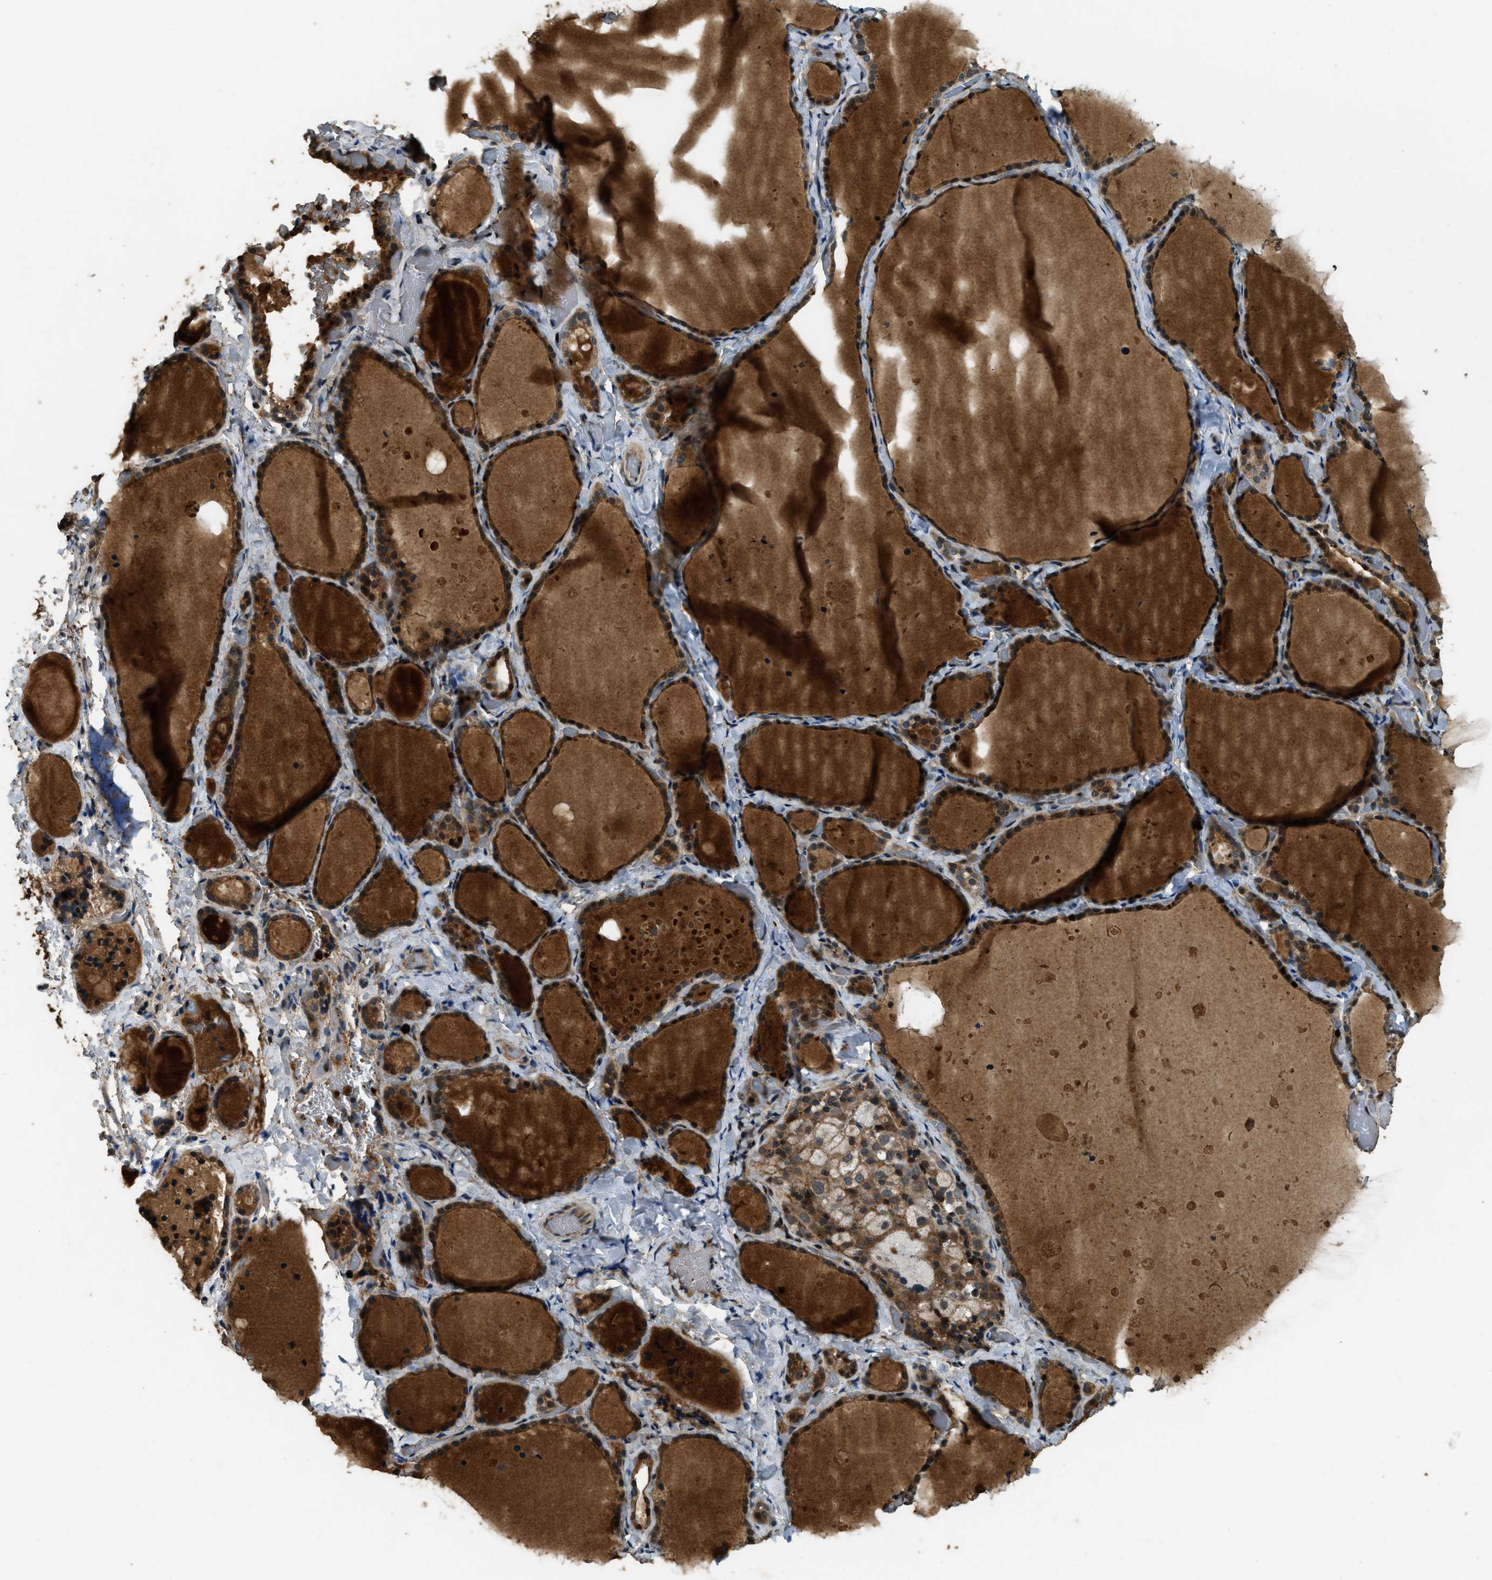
{"staining": {"intensity": "moderate", "quantity": ">75%", "location": "cytoplasmic/membranous"}, "tissue": "thyroid gland", "cell_type": "Glandular cells", "image_type": "normal", "snomed": [{"axis": "morphology", "description": "Normal tissue, NOS"}, {"axis": "topography", "description": "Thyroid gland"}], "caption": "Glandular cells display medium levels of moderate cytoplasmic/membranous positivity in about >75% of cells in benign human thyroid gland. (Brightfield microscopy of DAB IHC at high magnification).", "gene": "RNF141", "patient": {"sex": "female", "age": 44}}